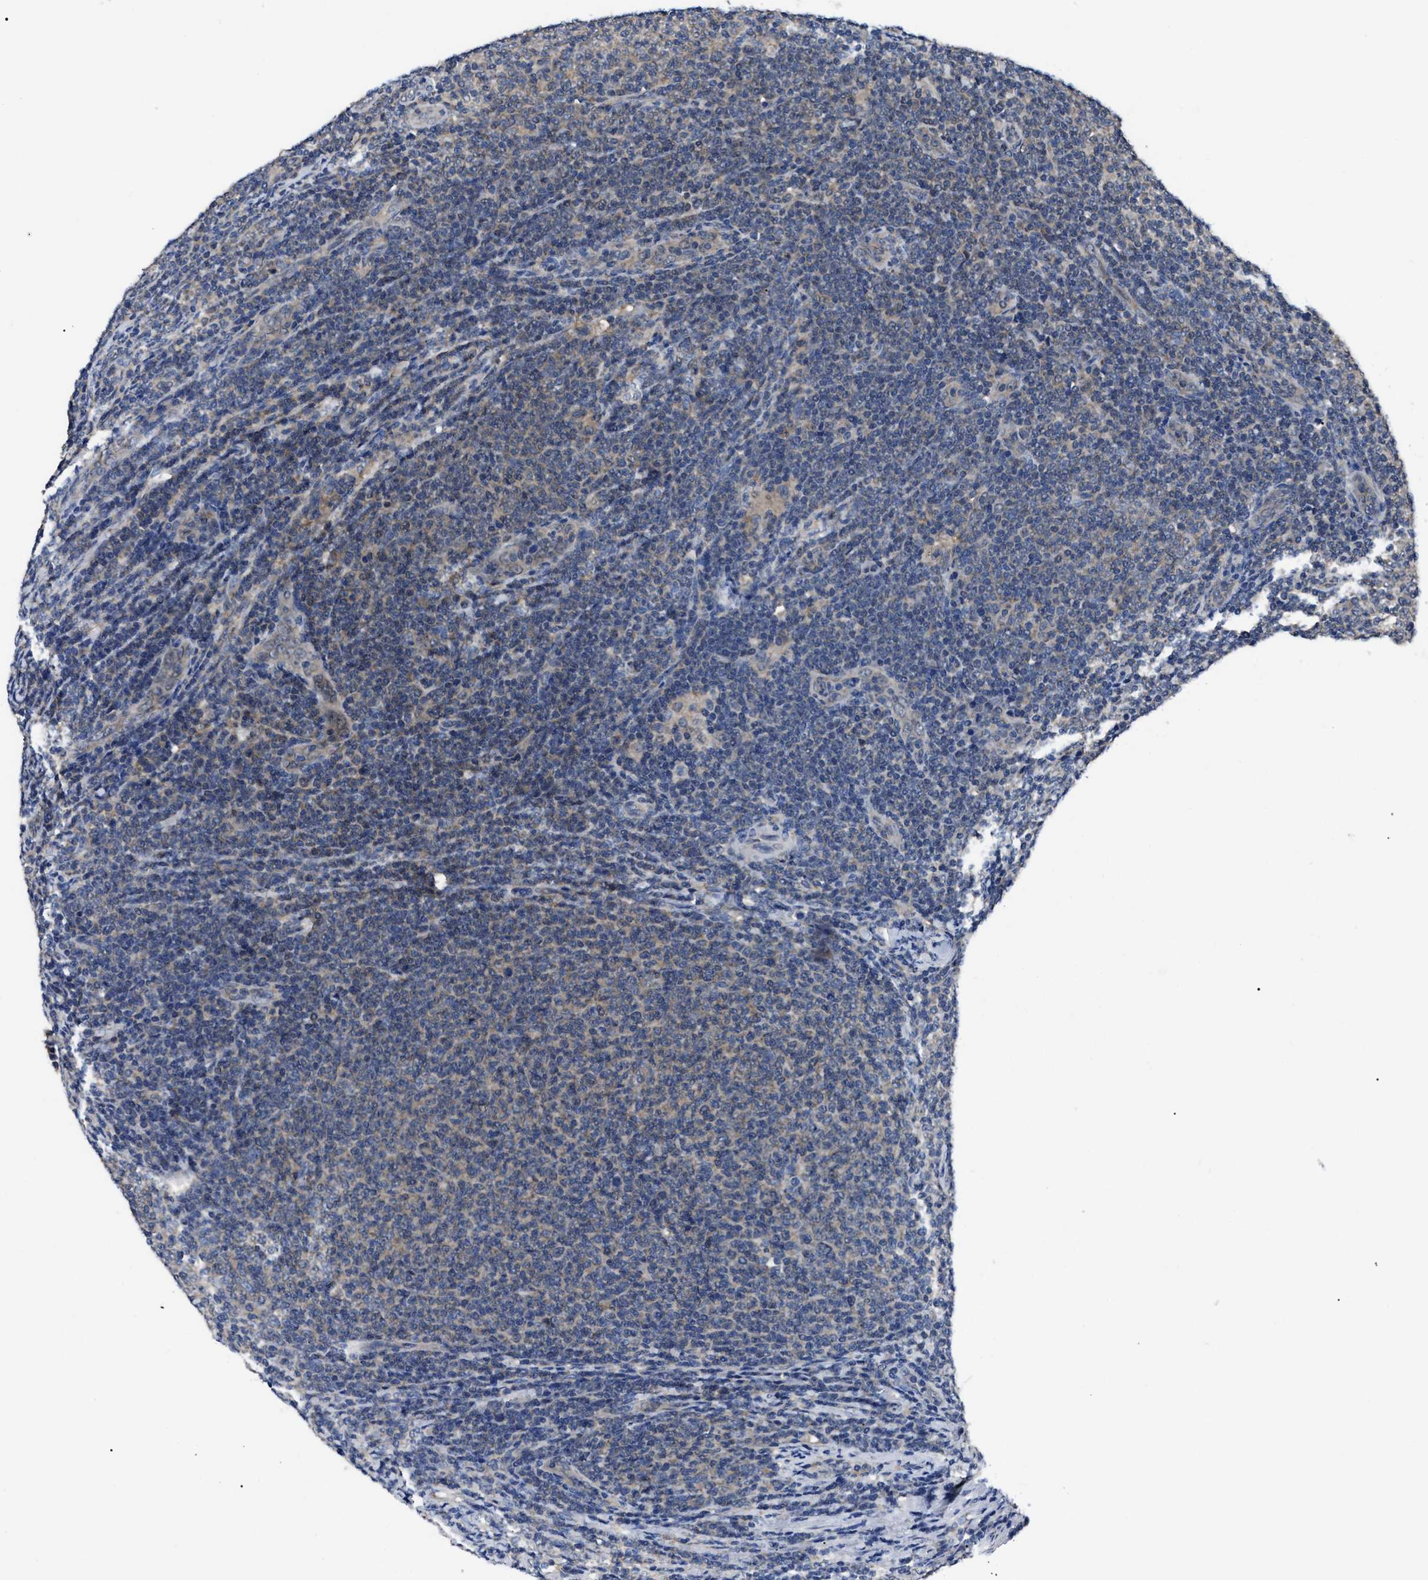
{"staining": {"intensity": "negative", "quantity": "none", "location": "none"}, "tissue": "lymphoma", "cell_type": "Tumor cells", "image_type": "cancer", "snomed": [{"axis": "morphology", "description": "Malignant lymphoma, non-Hodgkin's type, Low grade"}, {"axis": "topography", "description": "Lymph node"}], "caption": "High magnification brightfield microscopy of lymphoma stained with DAB (3,3'-diaminobenzidine) (brown) and counterstained with hematoxylin (blue): tumor cells show no significant expression.", "gene": "GET4", "patient": {"sex": "male", "age": 66}}